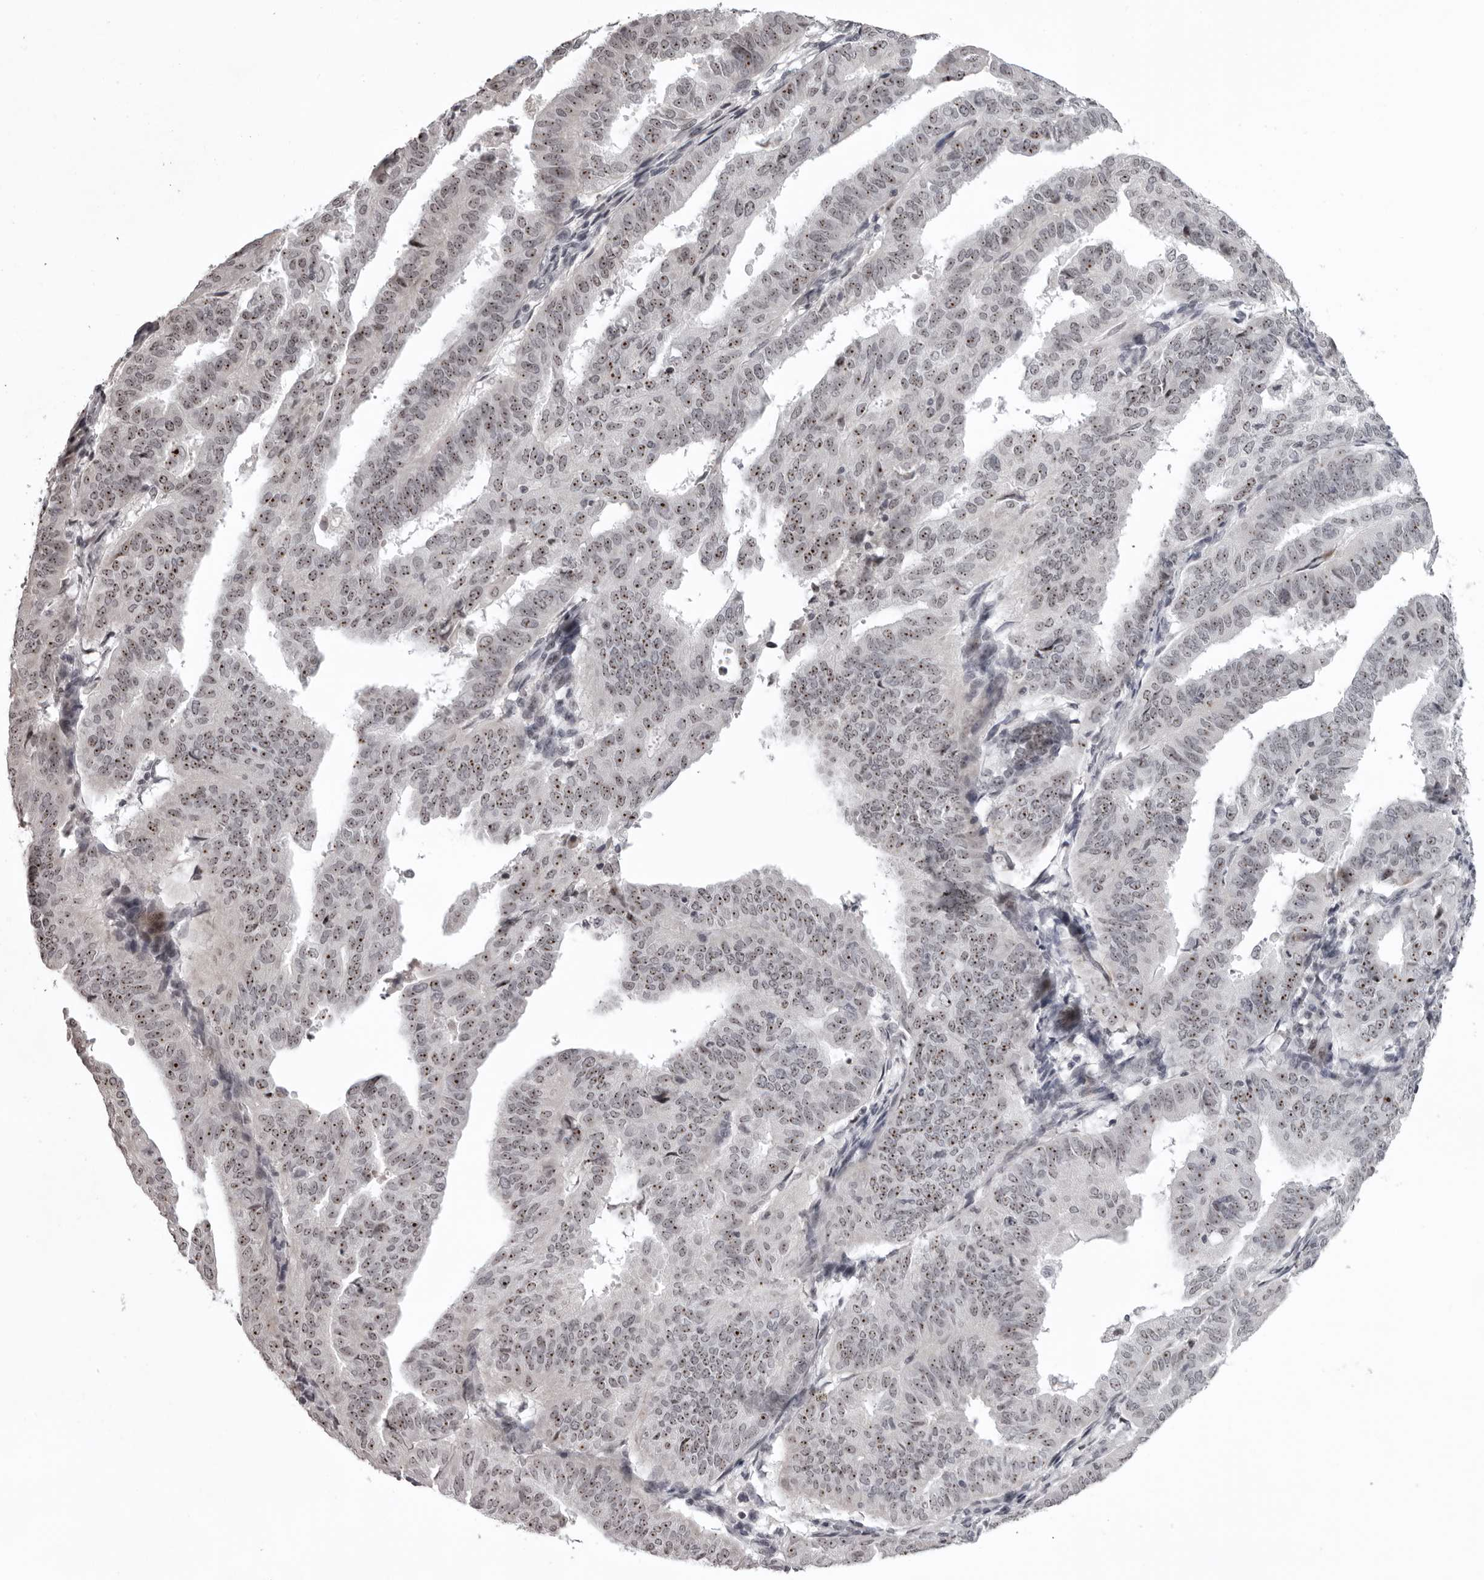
{"staining": {"intensity": "moderate", "quantity": ">75%", "location": "nuclear"}, "tissue": "endometrial cancer", "cell_type": "Tumor cells", "image_type": "cancer", "snomed": [{"axis": "morphology", "description": "Adenocarcinoma, NOS"}, {"axis": "topography", "description": "Uterus"}], "caption": "Brown immunohistochemical staining in human endometrial adenocarcinoma exhibits moderate nuclear expression in about >75% of tumor cells. The staining is performed using DAB (3,3'-diaminobenzidine) brown chromogen to label protein expression. The nuclei are counter-stained blue using hematoxylin.", "gene": "HELZ", "patient": {"sex": "female", "age": 77}}